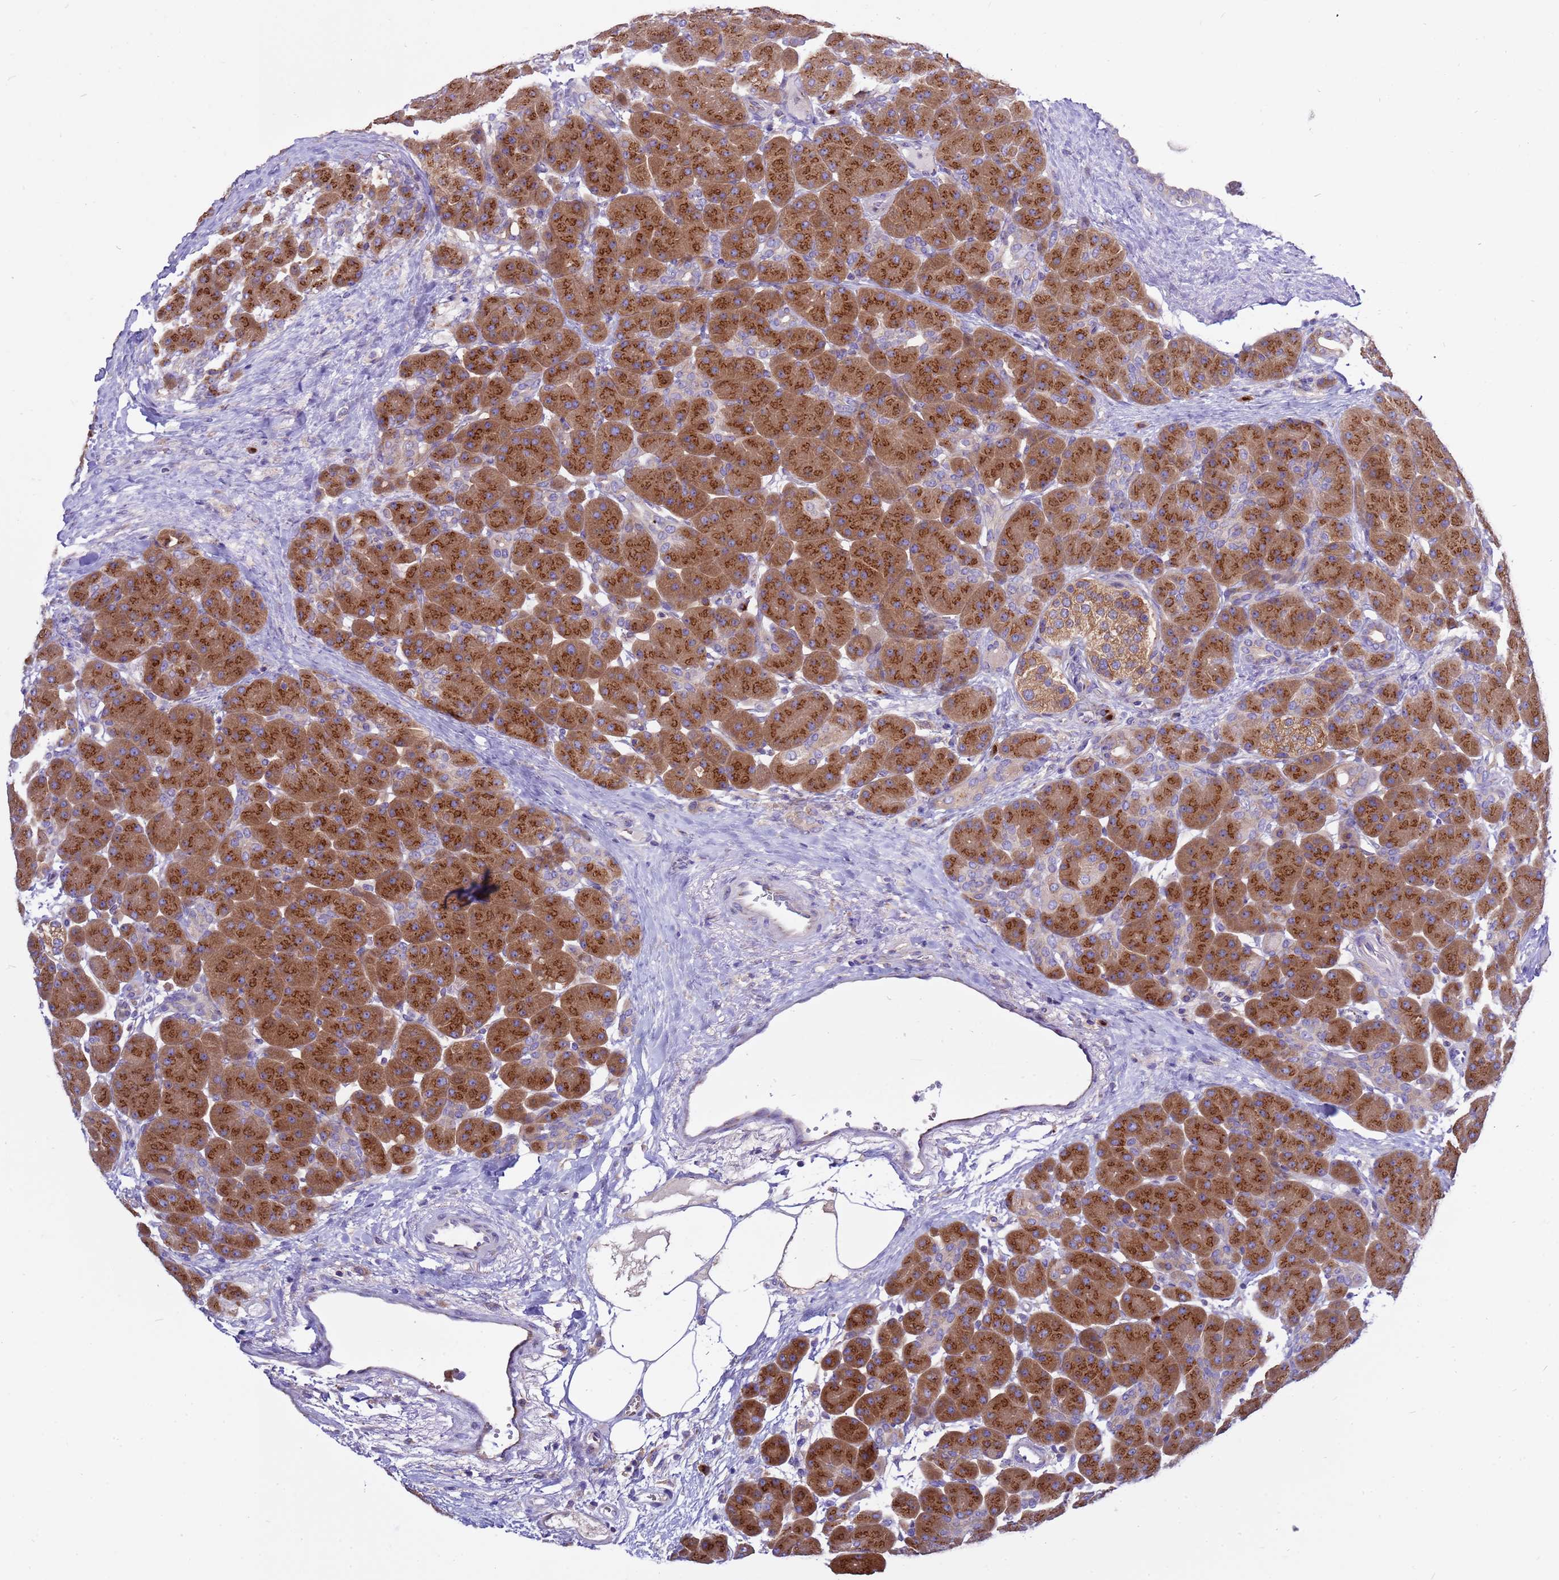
{"staining": {"intensity": "strong", "quantity": ">75%", "location": "cytoplasmic/membranous"}, "tissue": "pancreas", "cell_type": "Exocrine glandular cells", "image_type": "normal", "snomed": [{"axis": "morphology", "description": "Normal tissue, NOS"}, {"axis": "topography", "description": "Pancreas"}], "caption": "The image displays immunohistochemical staining of benign pancreas. There is strong cytoplasmic/membranous staining is present in approximately >75% of exocrine glandular cells. The staining is performed using DAB brown chromogen to label protein expression. The nuclei are counter-stained blue using hematoxylin.", "gene": "ANAPC1", "patient": {"sex": "male", "age": 66}}